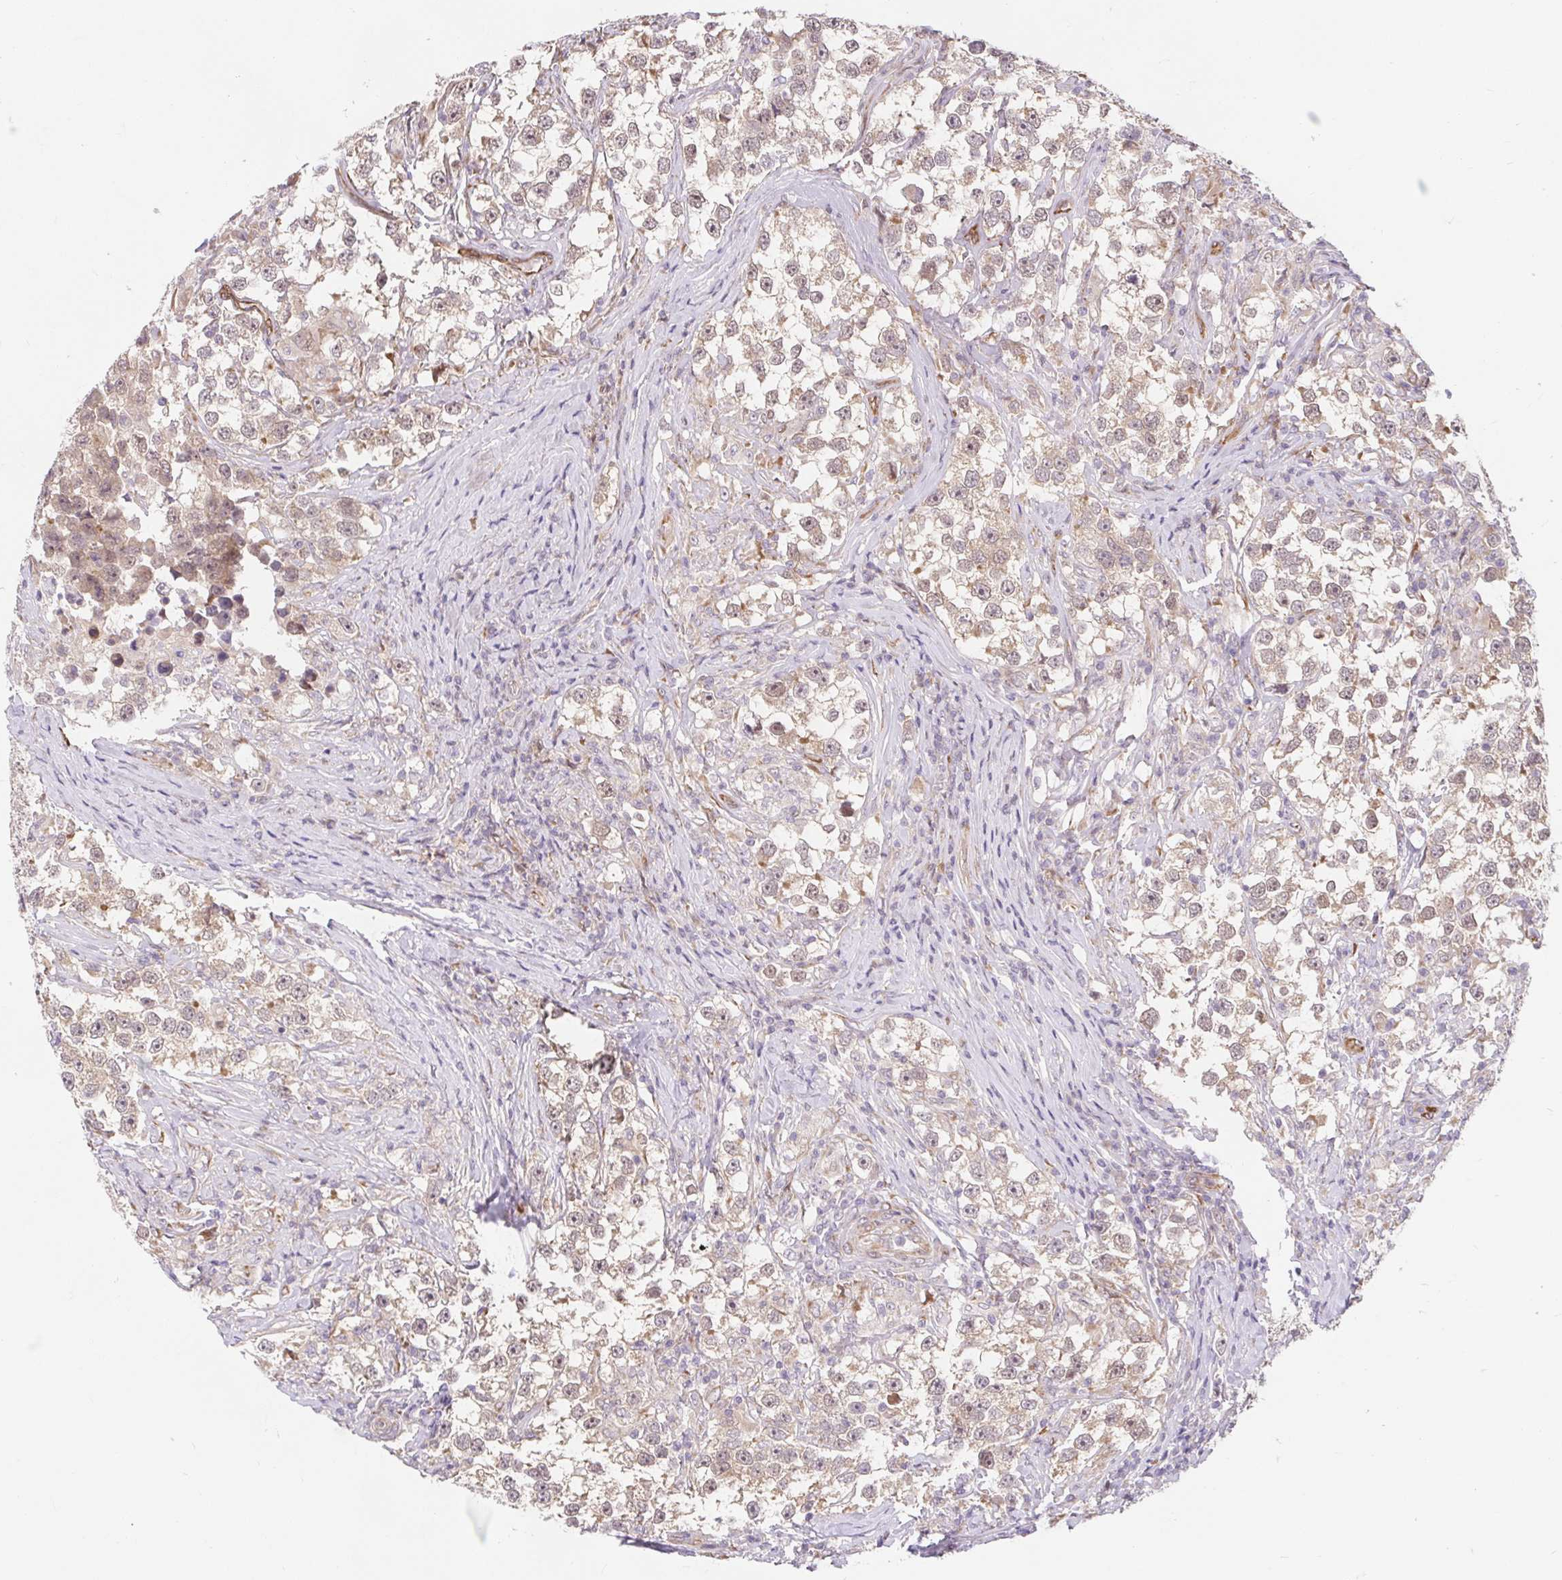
{"staining": {"intensity": "weak", "quantity": "25%-75%", "location": "cytoplasmic/membranous"}, "tissue": "testis cancer", "cell_type": "Tumor cells", "image_type": "cancer", "snomed": [{"axis": "morphology", "description": "Seminoma, NOS"}, {"axis": "topography", "description": "Testis"}], "caption": "This image demonstrates immunohistochemistry (IHC) staining of human testis cancer, with low weak cytoplasmic/membranous staining in approximately 25%-75% of tumor cells.", "gene": "LYPD5", "patient": {"sex": "male", "age": 46}}